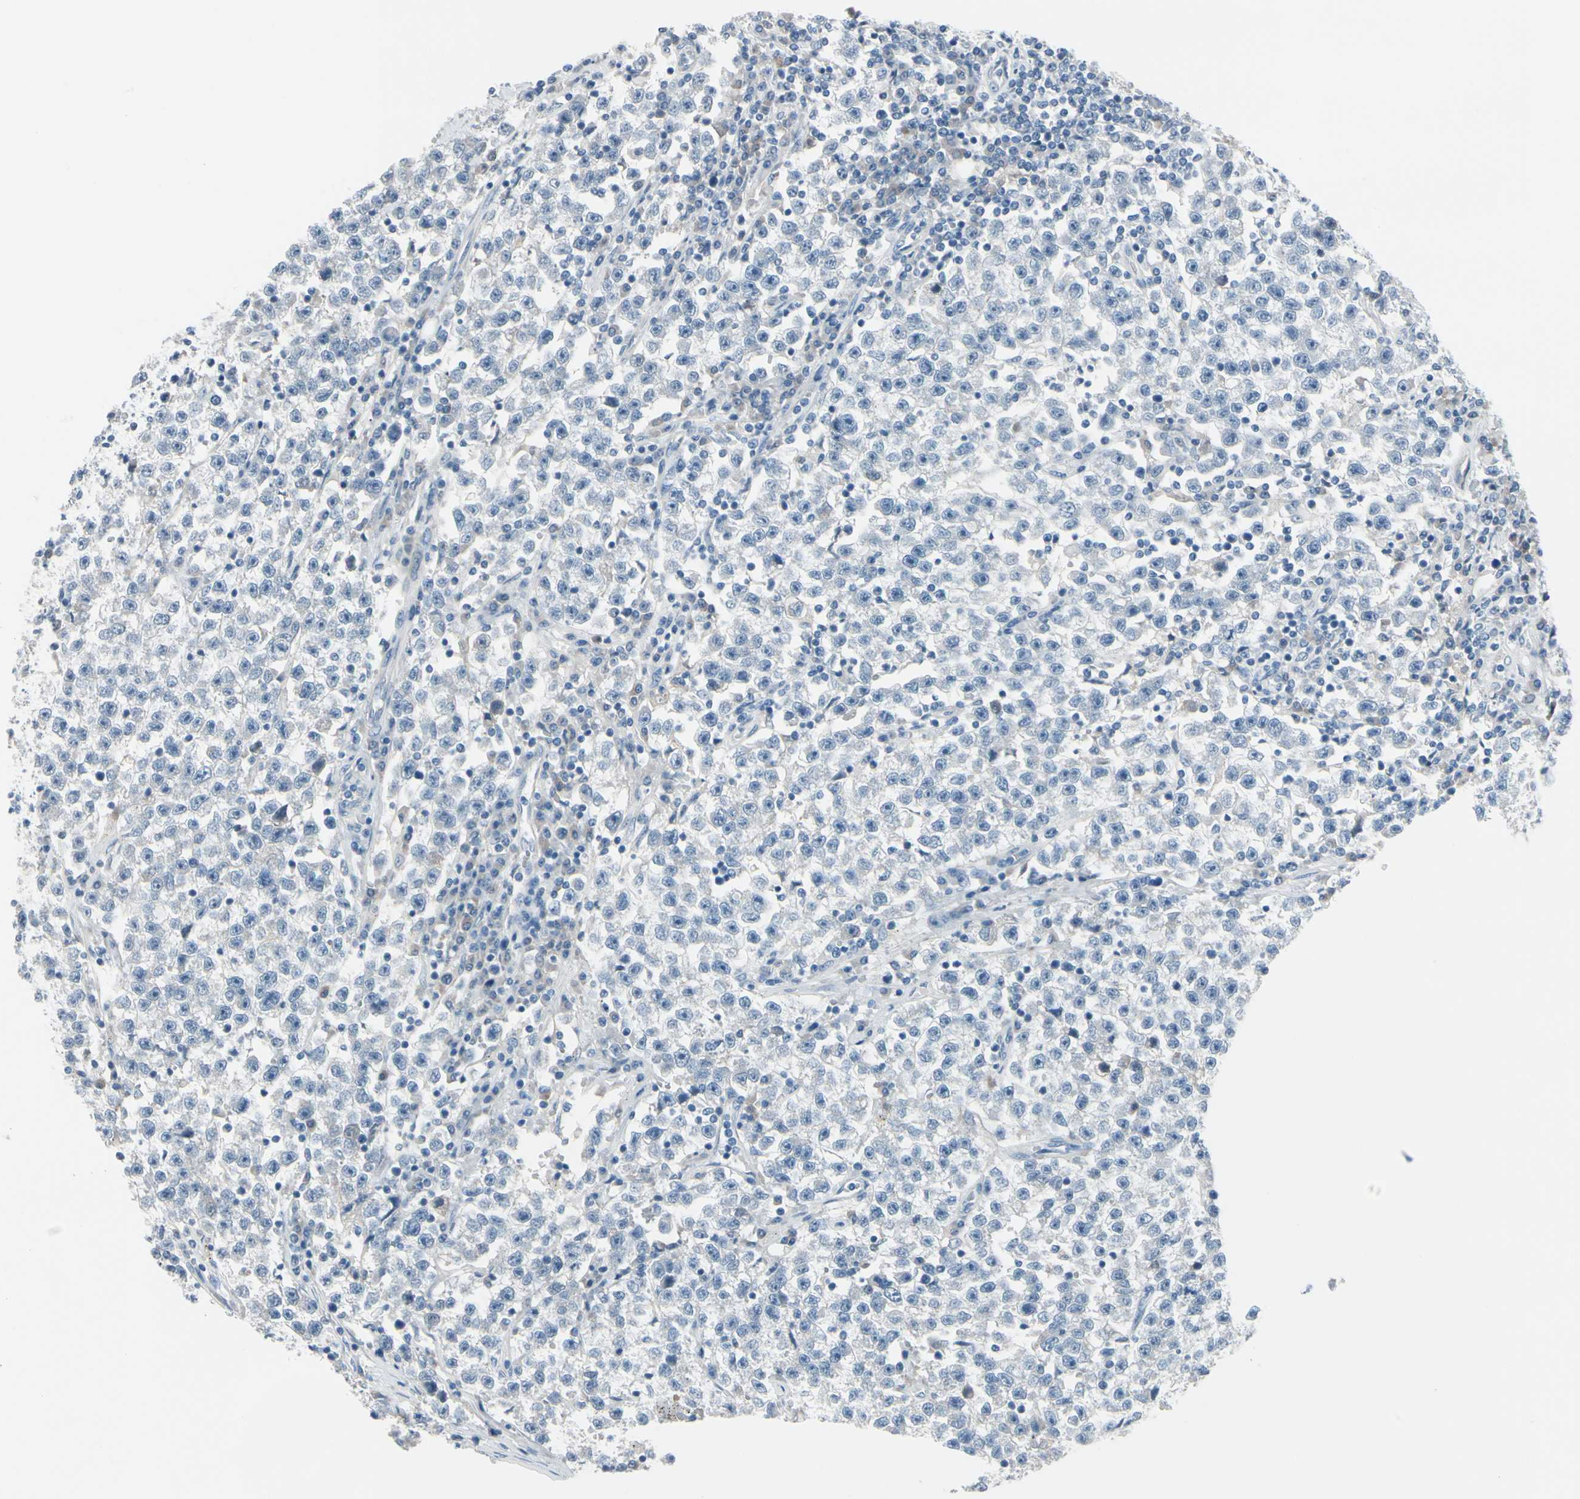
{"staining": {"intensity": "negative", "quantity": "none", "location": "none"}, "tissue": "testis cancer", "cell_type": "Tumor cells", "image_type": "cancer", "snomed": [{"axis": "morphology", "description": "Seminoma, NOS"}, {"axis": "topography", "description": "Testis"}], "caption": "Tumor cells are negative for protein expression in human testis seminoma.", "gene": "PGR", "patient": {"sex": "male", "age": 22}}